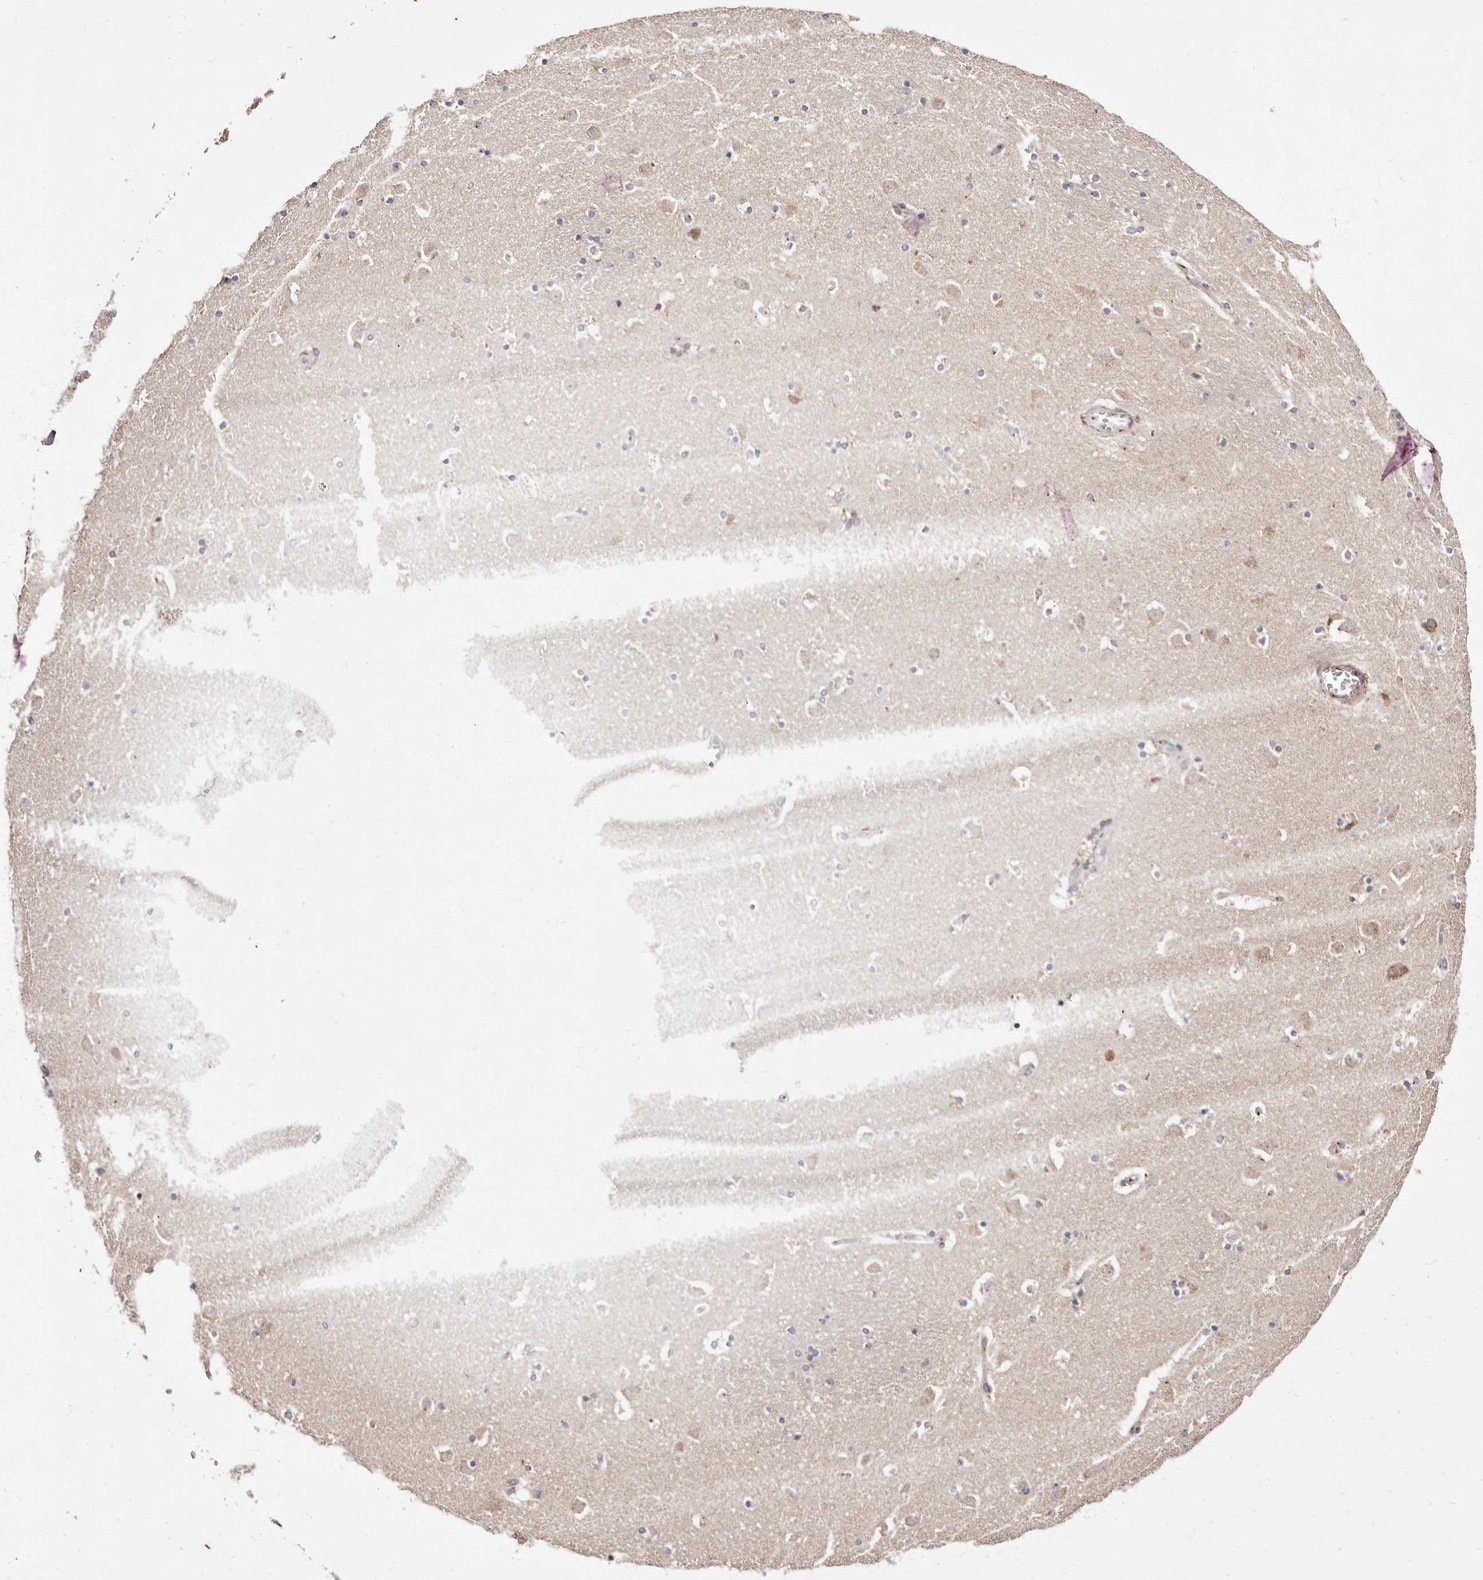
{"staining": {"intensity": "weak", "quantity": "<25%", "location": "cytoplasmic/membranous"}, "tissue": "caudate", "cell_type": "Glial cells", "image_type": "normal", "snomed": [{"axis": "morphology", "description": "Normal tissue, NOS"}, {"axis": "topography", "description": "Lateral ventricle wall"}], "caption": "DAB immunohistochemical staining of benign caudate demonstrates no significant expression in glial cells.", "gene": "MAPK6", "patient": {"sex": "male", "age": 45}}